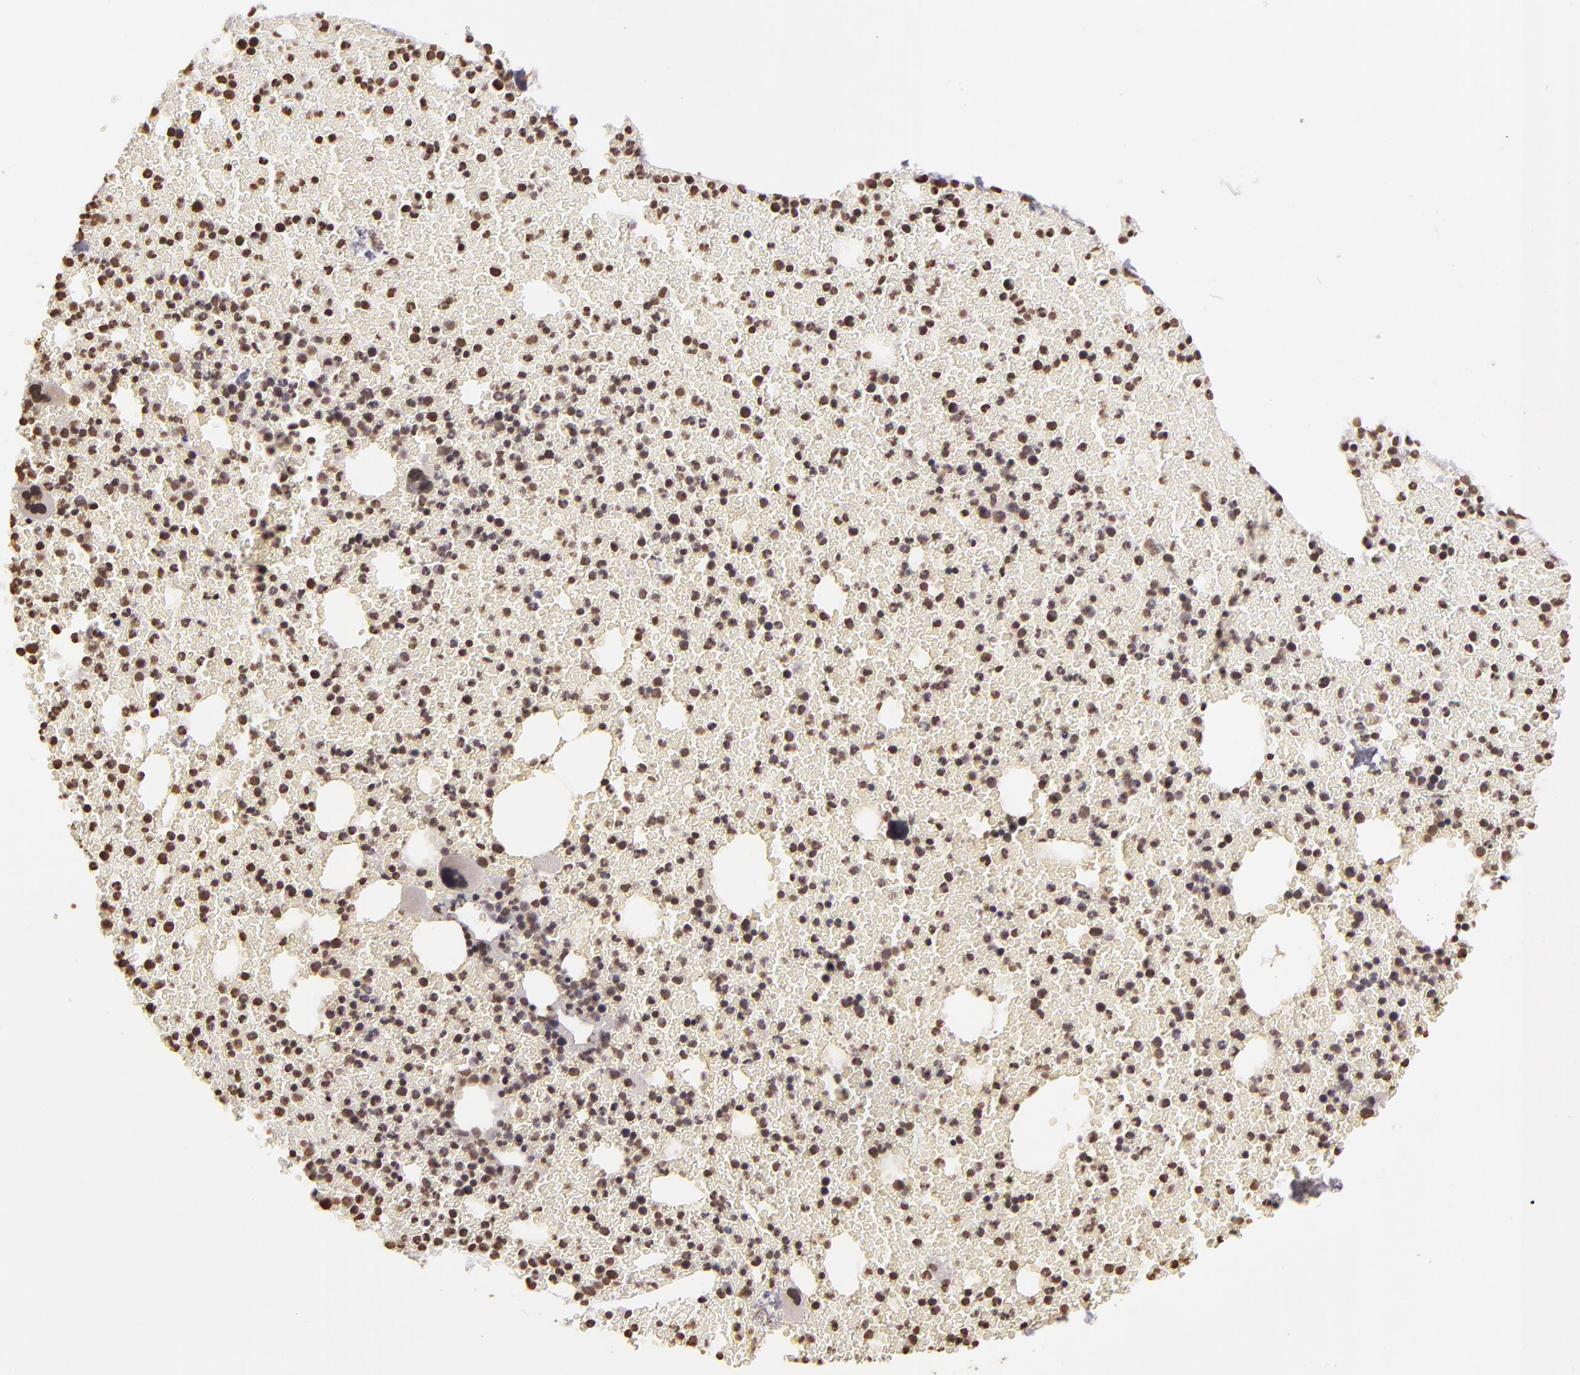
{"staining": {"intensity": "weak", "quantity": "25%-75%", "location": "nuclear"}, "tissue": "bone marrow", "cell_type": "Hematopoietic cells", "image_type": "normal", "snomed": [{"axis": "morphology", "description": "Normal tissue, NOS"}, {"axis": "topography", "description": "Bone marrow"}], "caption": "This is a histology image of IHC staining of unremarkable bone marrow, which shows weak expression in the nuclear of hematopoietic cells.", "gene": "THRB", "patient": {"sex": "female", "age": 41}}